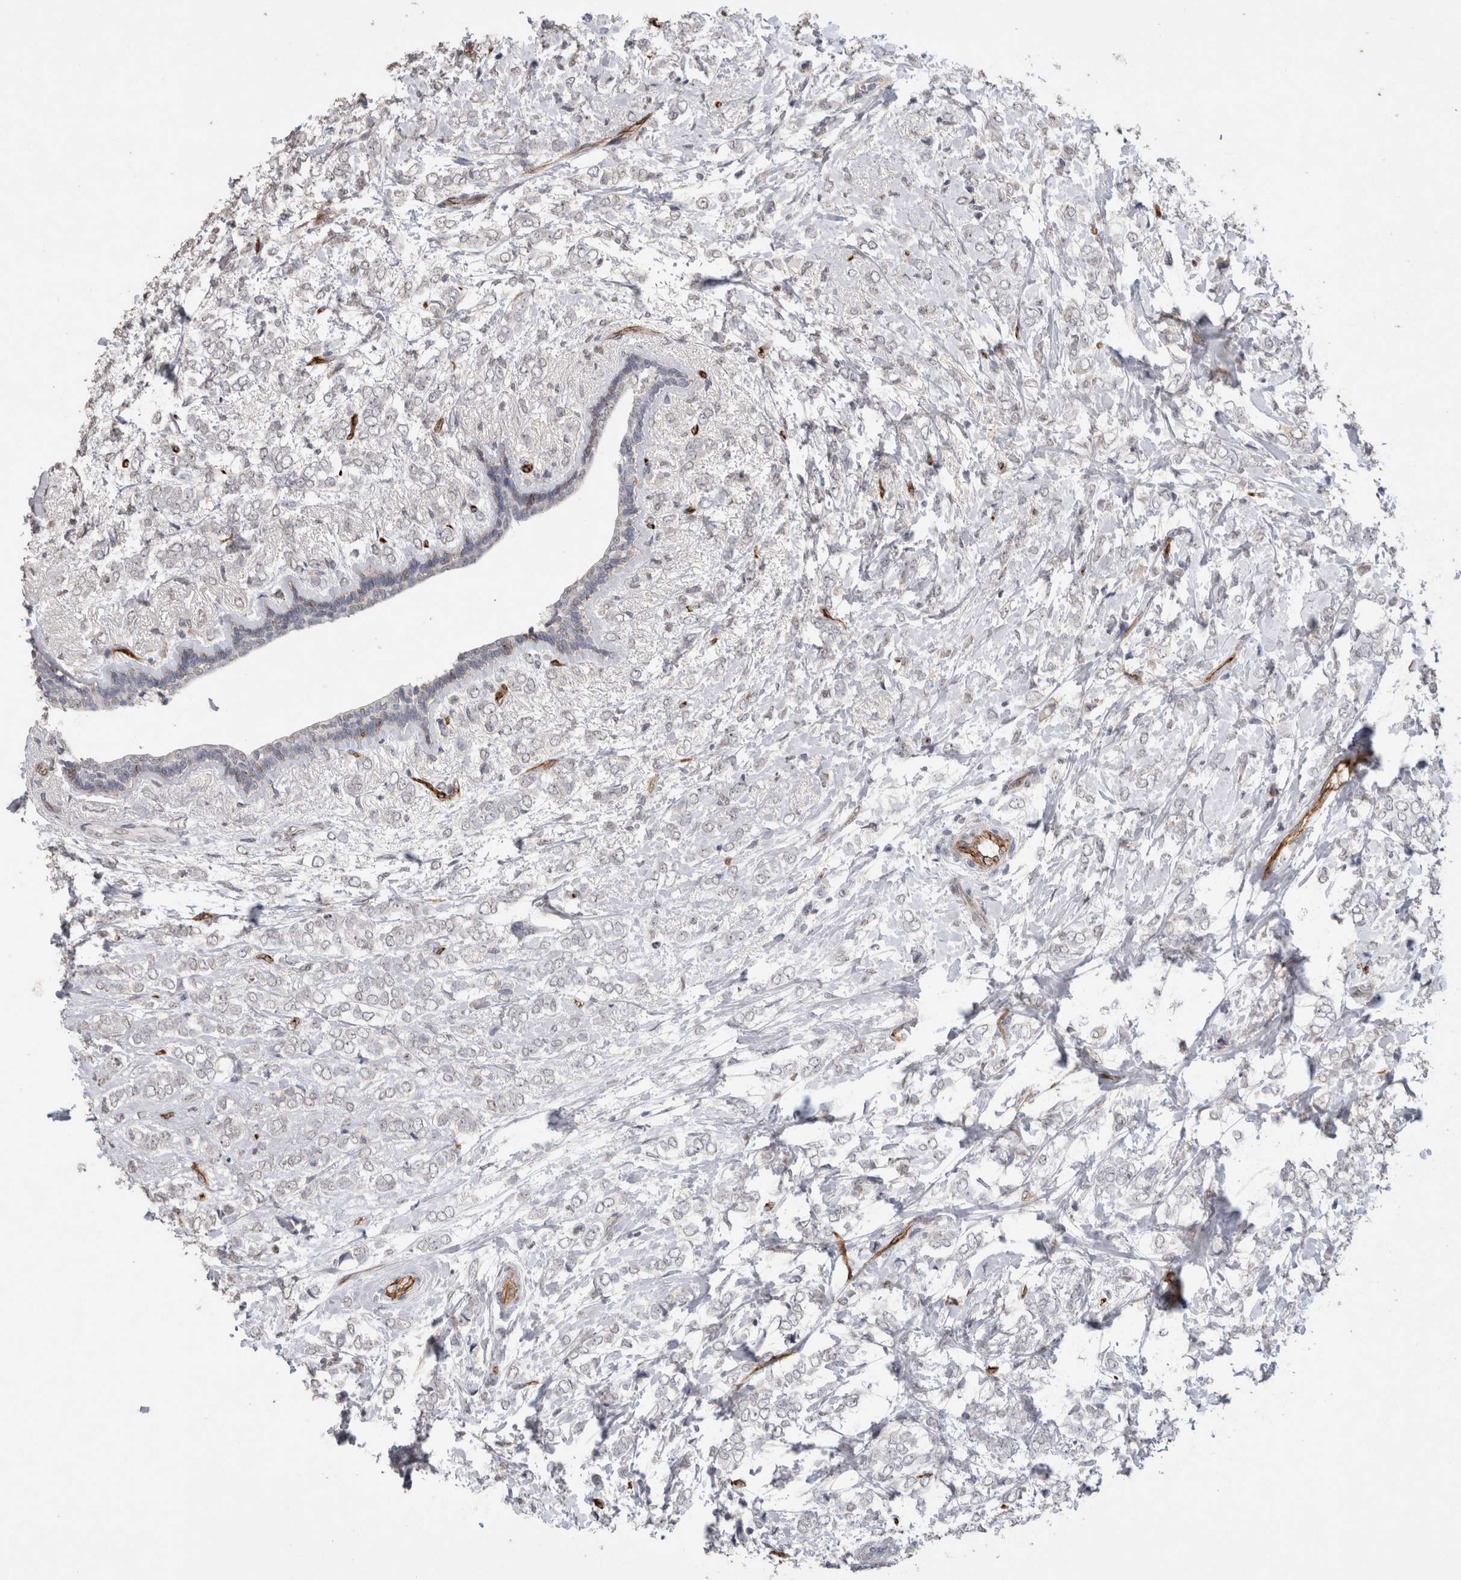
{"staining": {"intensity": "negative", "quantity": "none", "location": "none"}, "tissue": "breast cancer", "cell_type": "Tumor cells", "image_type": "cancer", "snomed": [{"axis": "morphology", "description": "Normal tissue, NOS"}, {"axis": "morphology", "description": "Lobular carcinoma"}, {"axis": "topography", "description": "Breast"}], "caption": "Tumor cells show no significant protein expression in lobular carcinoma (breast).", "gene": "CDH13", "patient": {"sex": "female", "age": 47}}